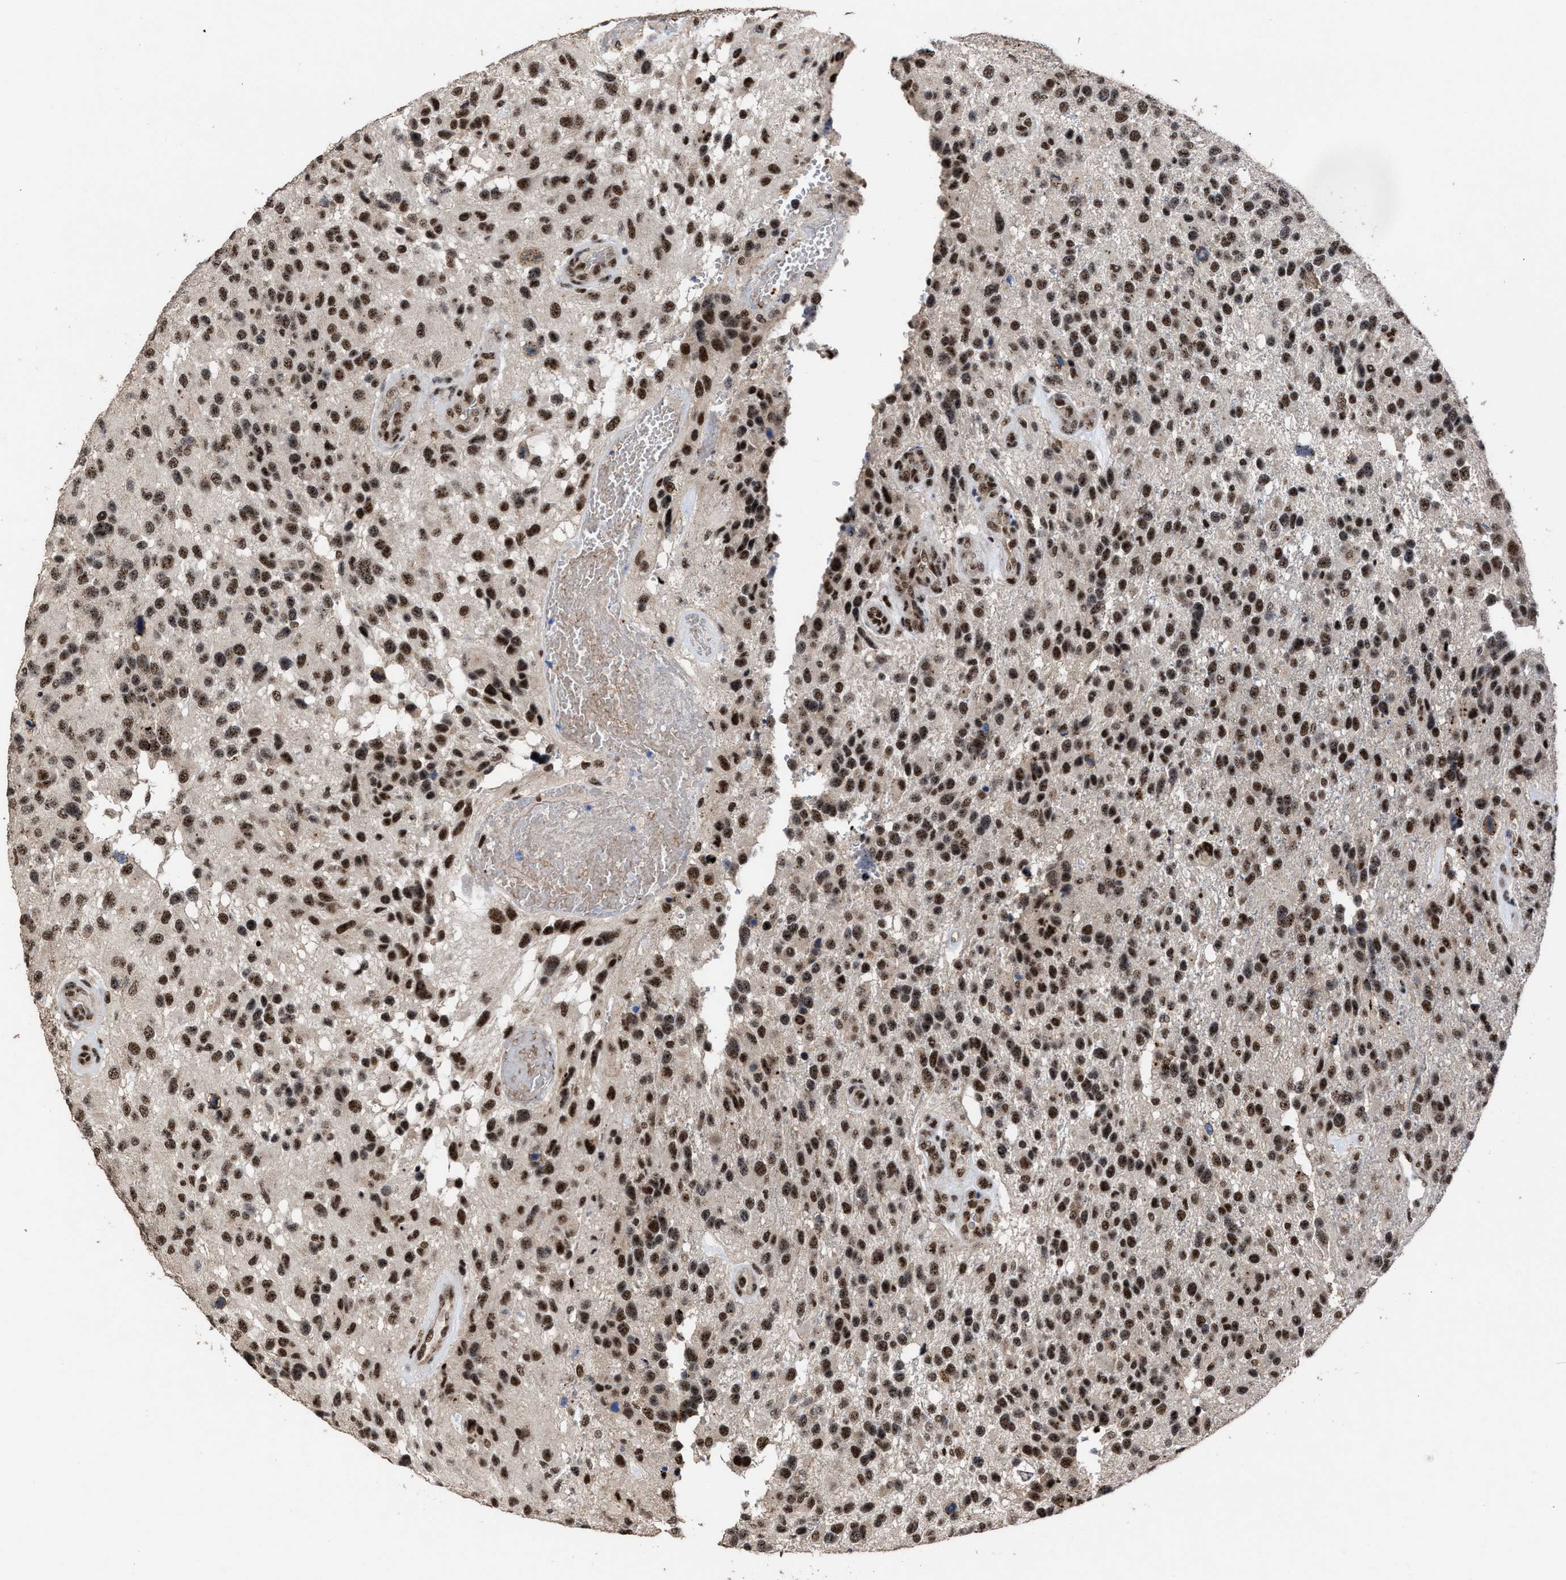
{"staining": {"intensity": "strong", "quantity": ">75%", "location": "nuclear"}, "tissue": "glioma", "cell_type": "Tumor cells", "image_type": "cancer", "snomed": [{"axis": "morphology", "description": "Glioma, malignant, High grade"}, {"axis": "topography", "description": "Brain"}], "caption": "Tumor cells show high levels of strong nuclear positivity in about >75% of cells in glioma. (Stains: DAB (3,3'-diaminobenzidine) in brown, nuclei in blue, Microscopy: brightfield microscopy at high magnification).", "gene": "EIF4A3", "patient": {"sex": "female", "age": 58}}